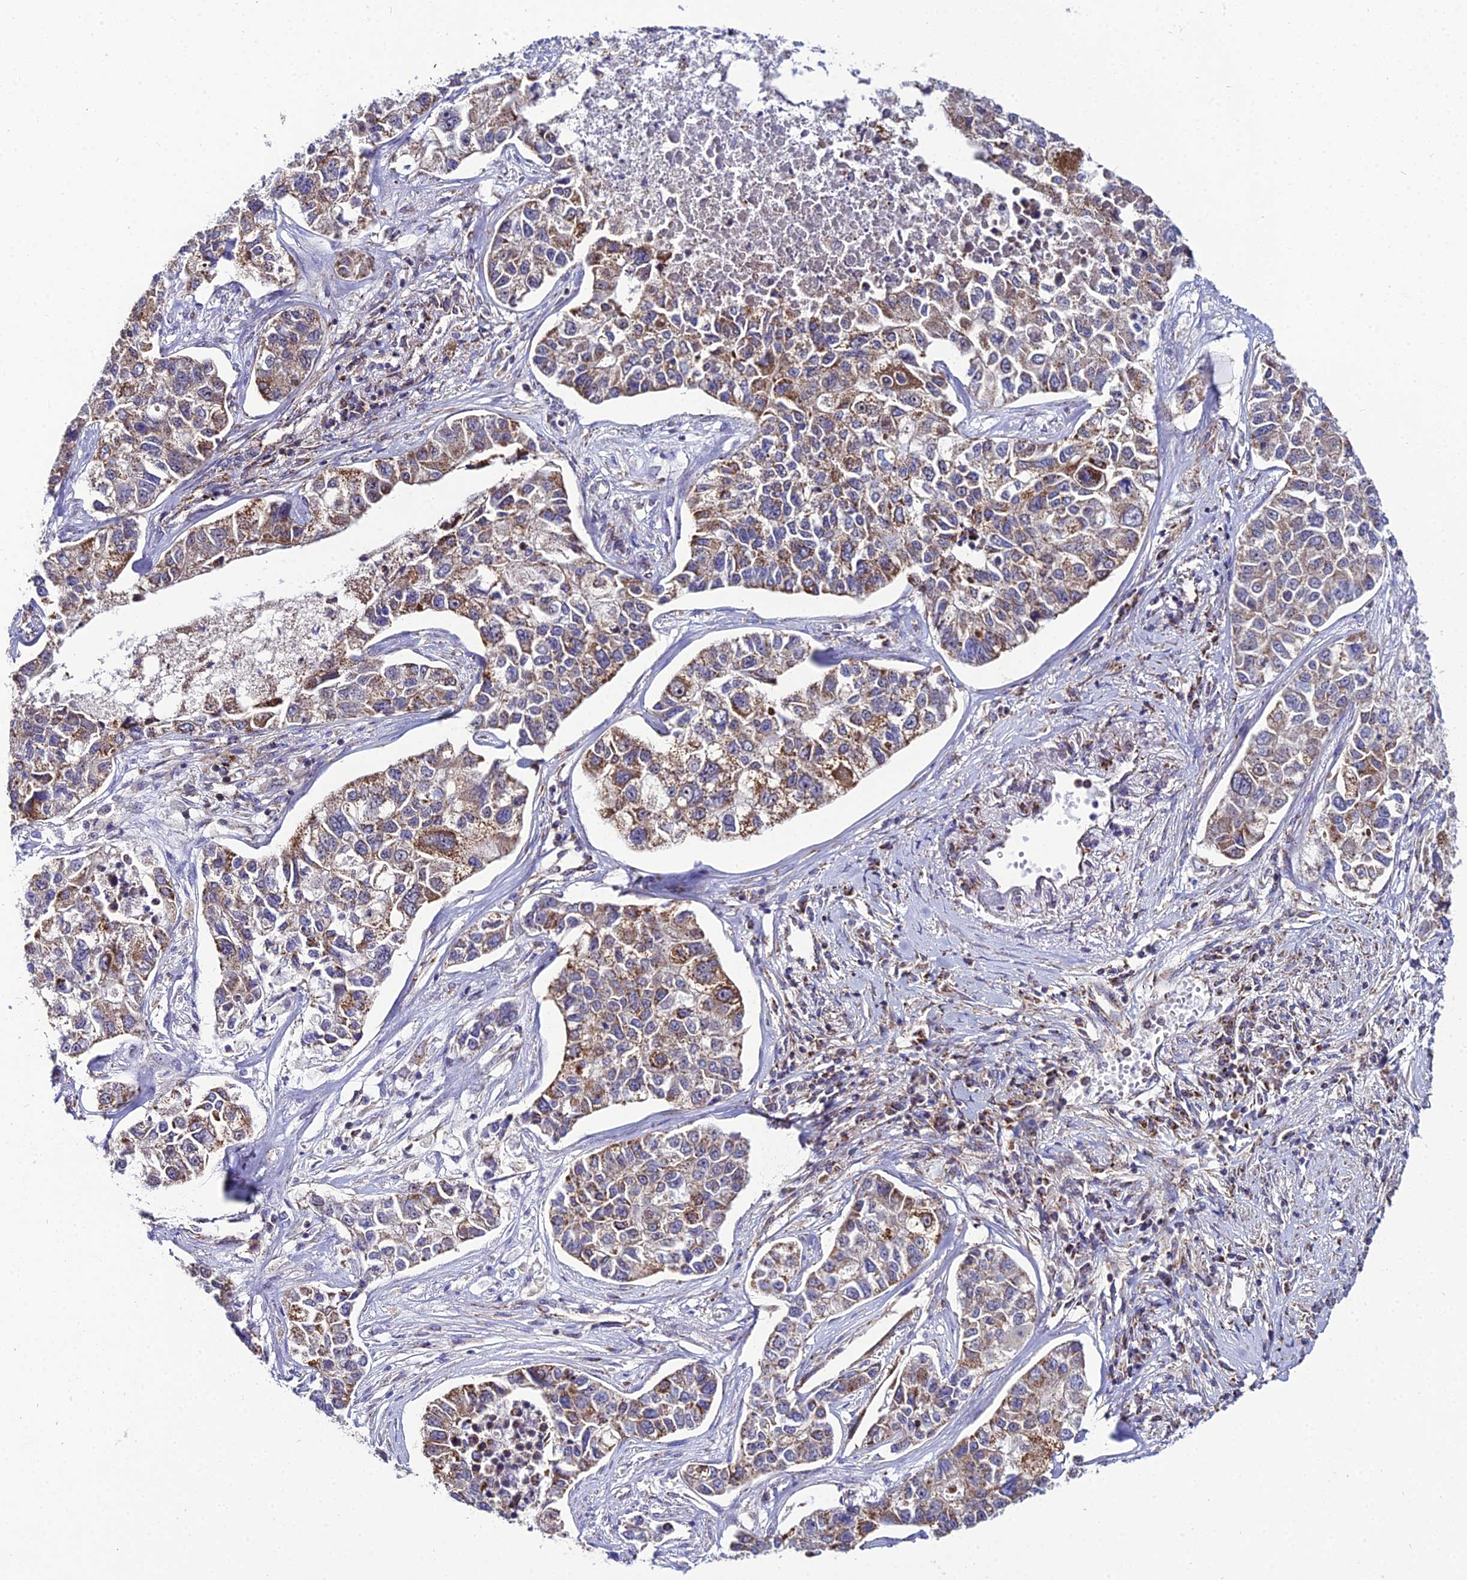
{"staining": {"intensity": "moderate", "quantity": ">75%", "location": "cytoplasmic/membranous"}, "tissue": "lung cancer", "cell_type": "Tumor cells", "image_type": "cancer", "snomed": [{"axis": "morphology", "description": "Adenocarcinoma, NOS"}, {"axis": "topography", "description": "Lung"}], "caption": "There is medium levels of moderate cytoplasmic/membranous positivity in tumor cells of lung cancer (adenocarcinoma), as demonstrated by immunohistochemical staining (brown color).", "gene": "PSMD2", "patient": {"sex": "male", "age": 49}}